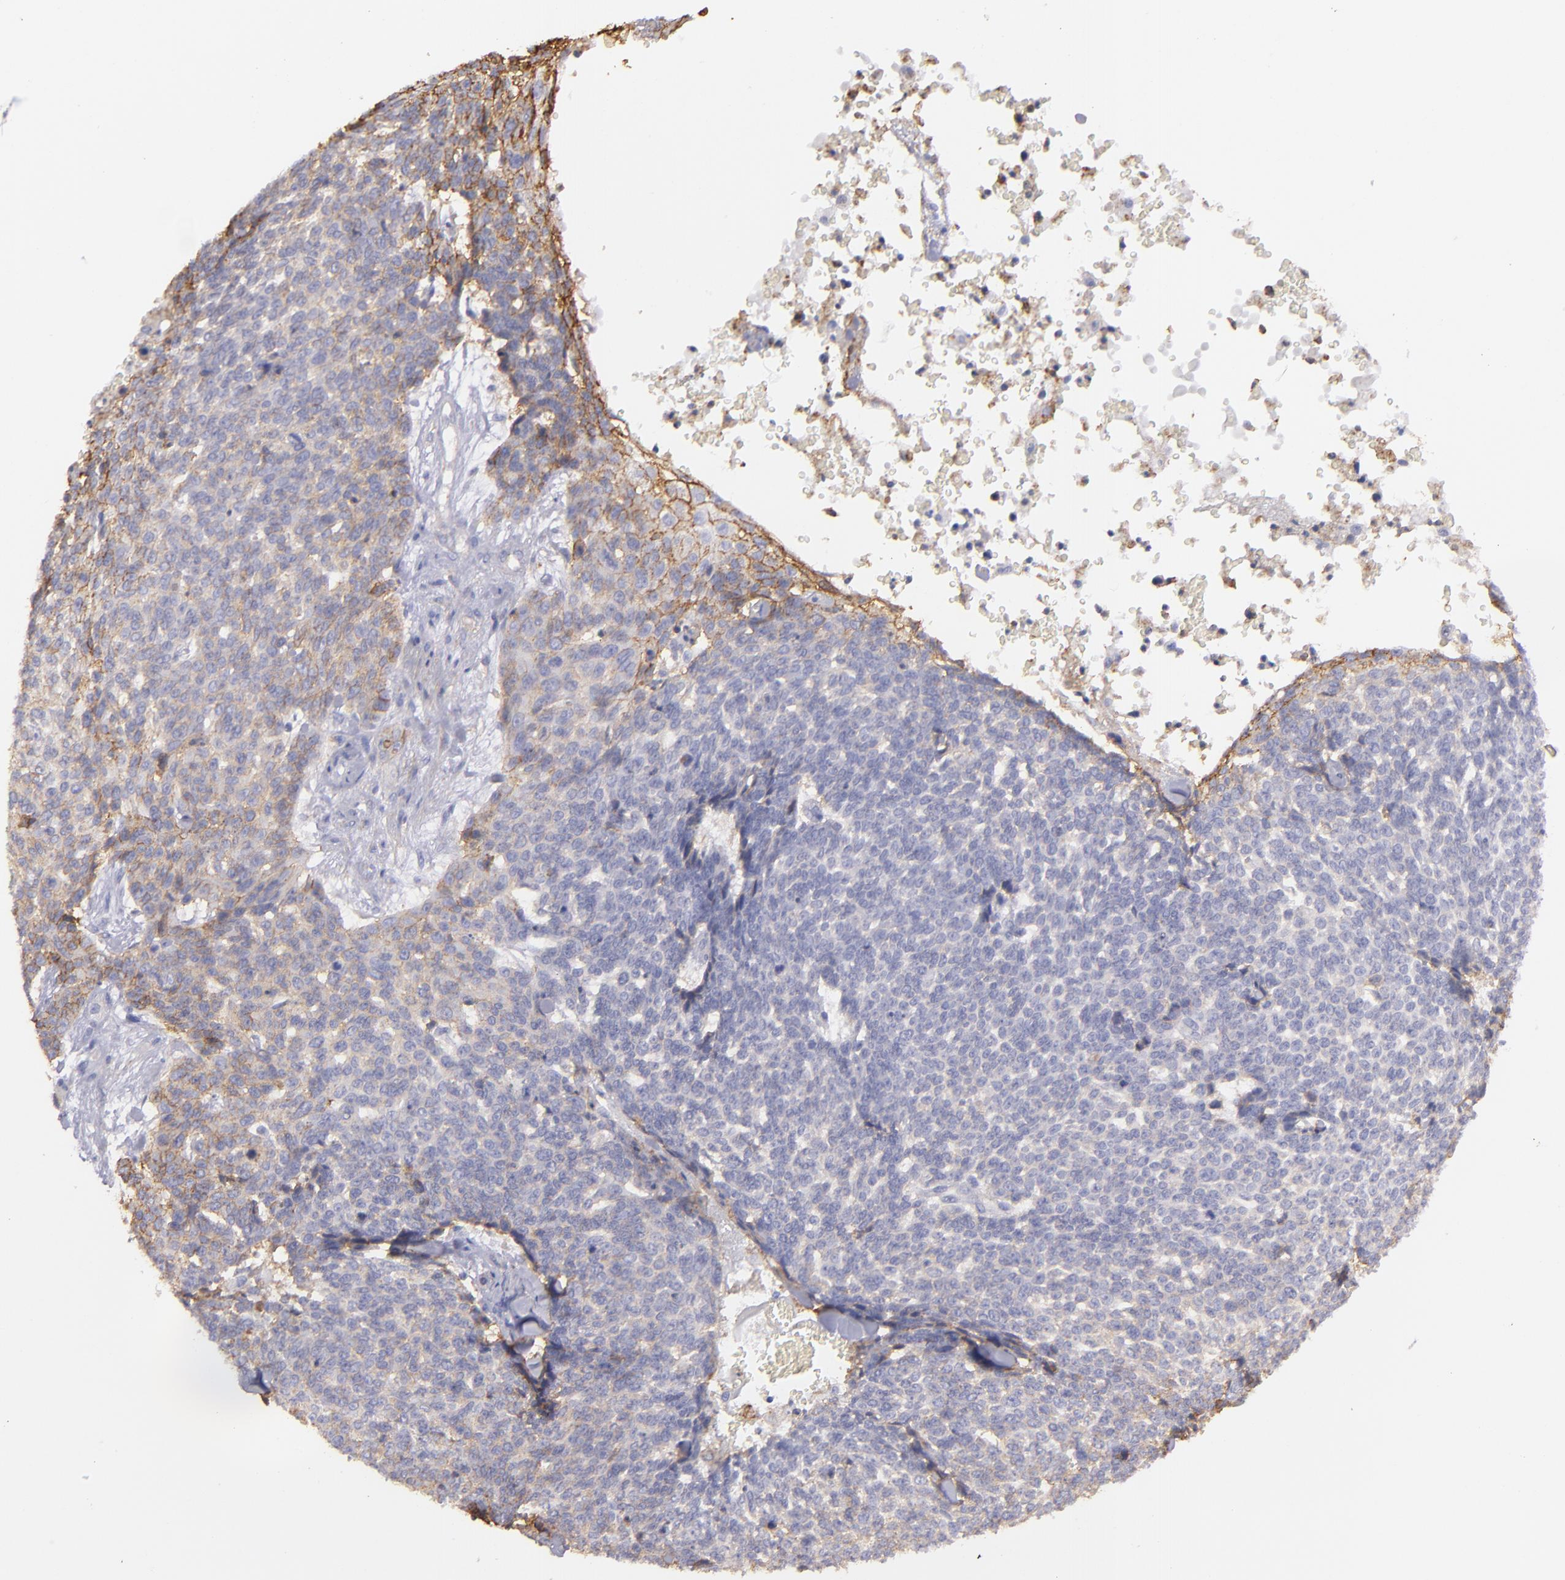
{"staining": {"intensity": "weak", "quantity": "<25%", "location": "cytoplasmic/membranous"}, "tissue": "skin cancer", "cell_type": "Tumor cells", "image_type": "cancer", "snomed": [{"axis": "morphology", "description": "Basal cell carcinoma"}, {"axis": "topography", "description": "Skin"}], "caption": "DAB immunohistochemical staining of human skin basal cell carcinoma demonstrates no significant expression in tumor cells.", "gene": "CD151", "patient": {"sex": "female", "age": 89}}